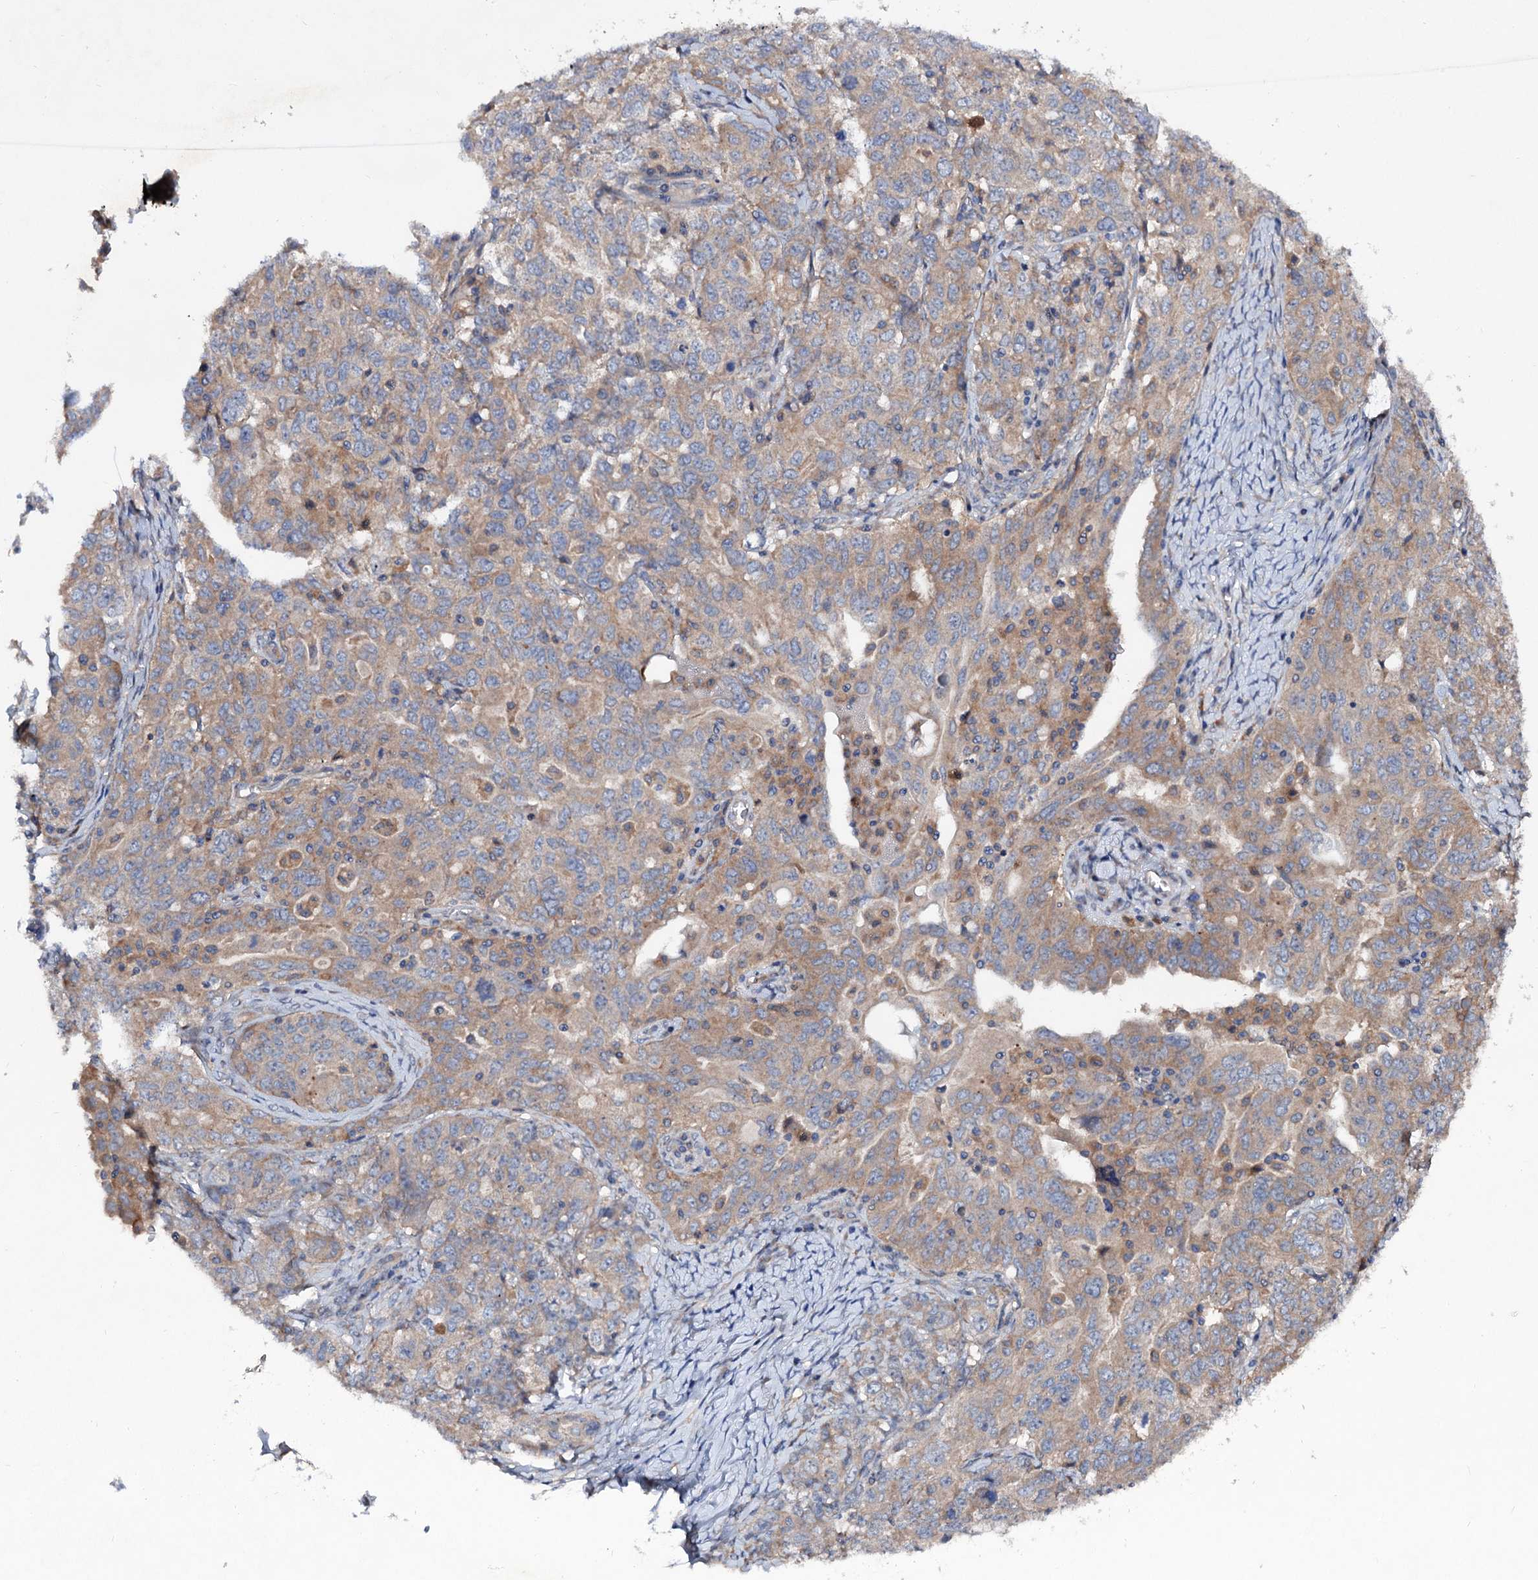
{"staining": {"intensity": "weak", "quantity": ">75%", "location": "cytoplasmic/membranous"}, "tissue": "ovarian cancer", "cell_type": "Tumor cells", "image_type": "cancer", "snomed": [{"axis": "morphology", "description": "Carcinoma, endometroid"}, {"axis": "topography", "description": "Ovary"}], "caption": "This image exhibits immunohistochemistry staining of human endometroid carcinoma (ovarian), with low weak cytoplasmic/membranous positivity in about >75% of tumor cells.", "gene": "VPS29", "patient": {"sex": "female", "age": 62}}